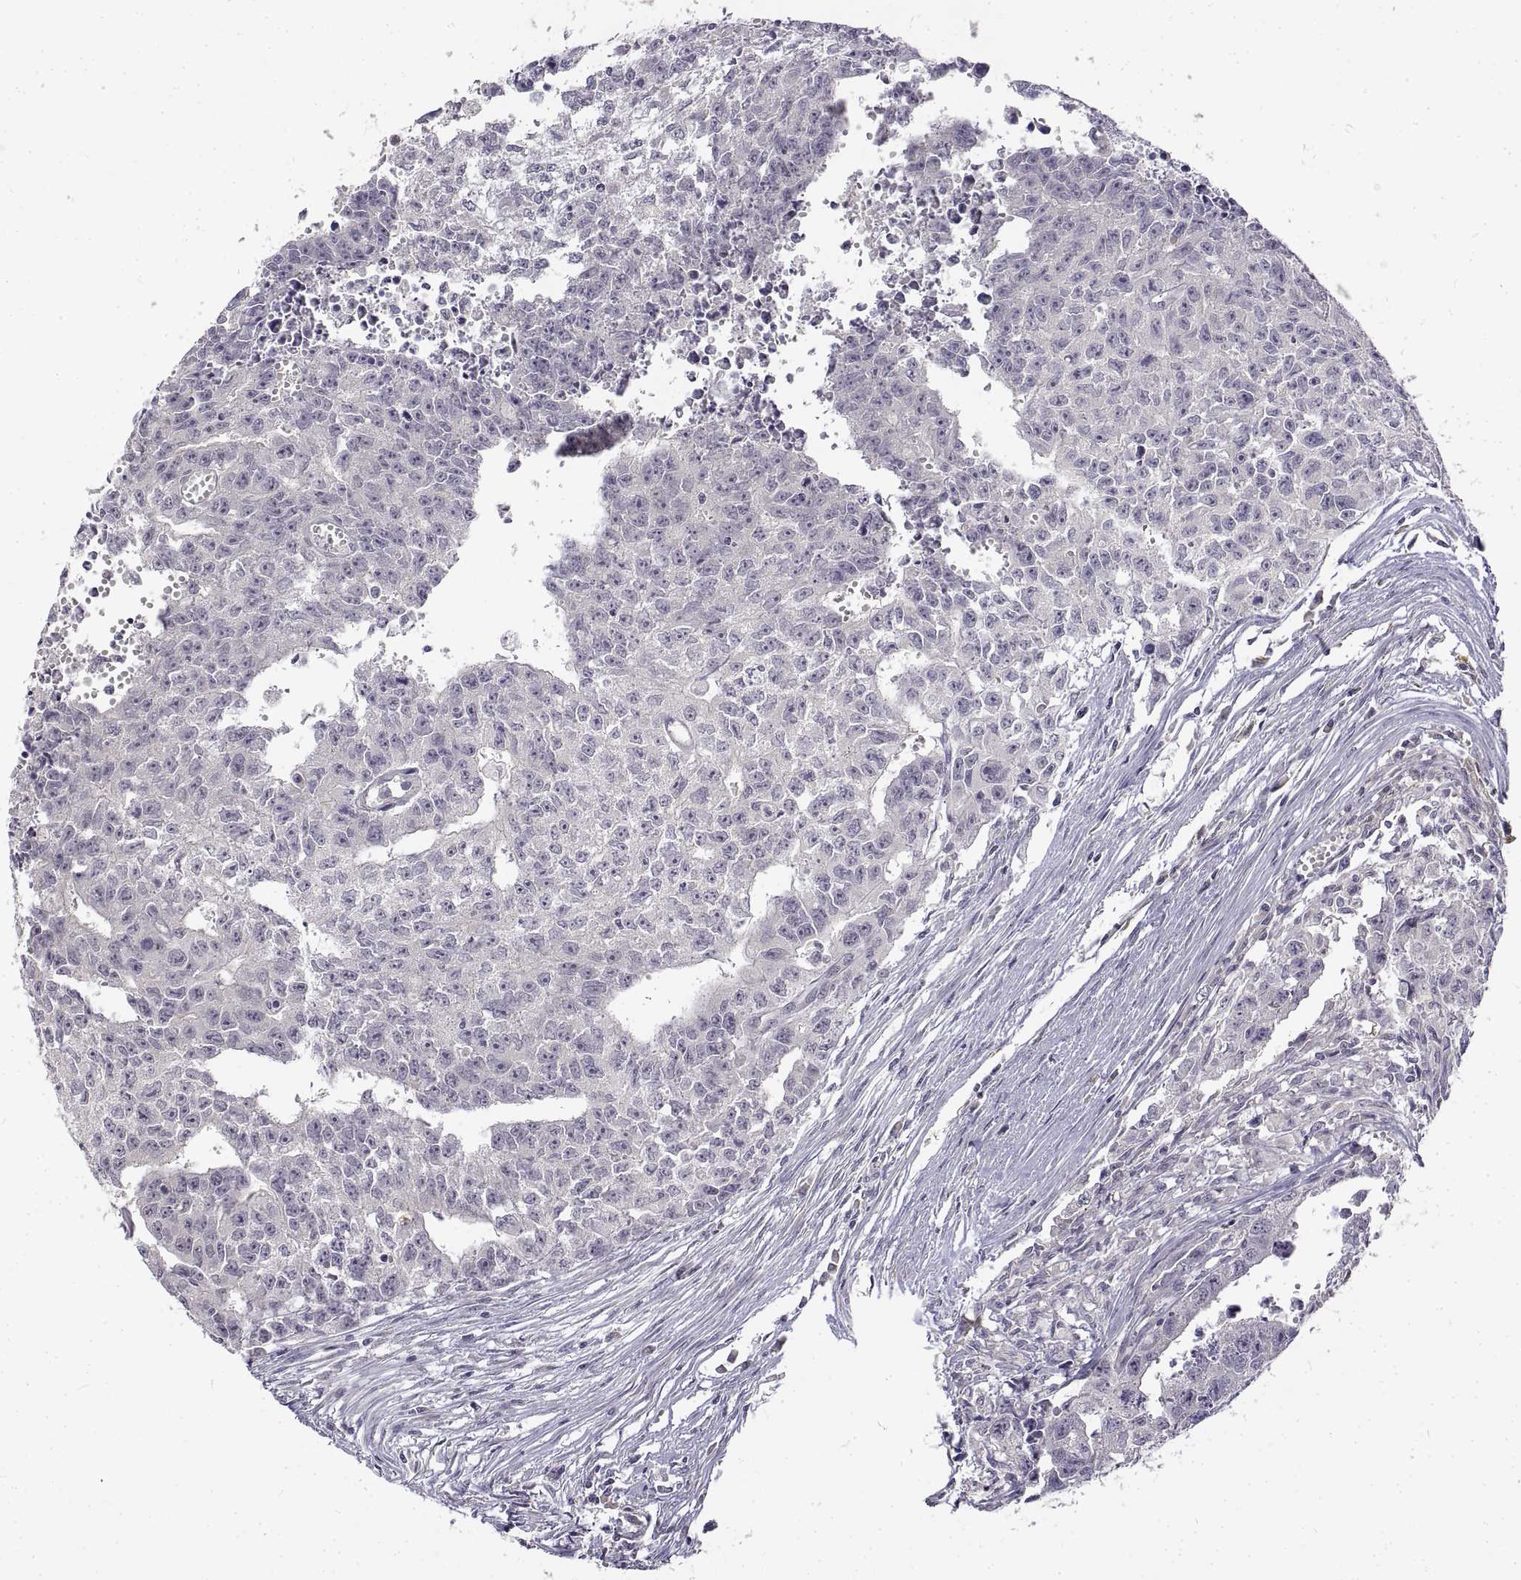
{"staining": {"intensity": "negative", "quantity": "none", "location": "none"}, "tissue": "testis cancer", "cell_type": "Tumor cells", "image_type": "cancer", "snomed": [{"axis": "morphology", "description": "Carcinoma, Embryonal, NOS"}, {"axis": "morphology", "description": "Teratoma, malignant, NOS"}, {"axis": "topography", "description": "Testis"}], "caption": "The micrograph exhibits no significant positivity in tumor cells of testis cancer (teratoma (malignant)). (Immunohistochemistry (ihc), brightfield microscopy, high magnification).", "gene": "ANO2", "patient": {"sex": "male", "age": 24}}